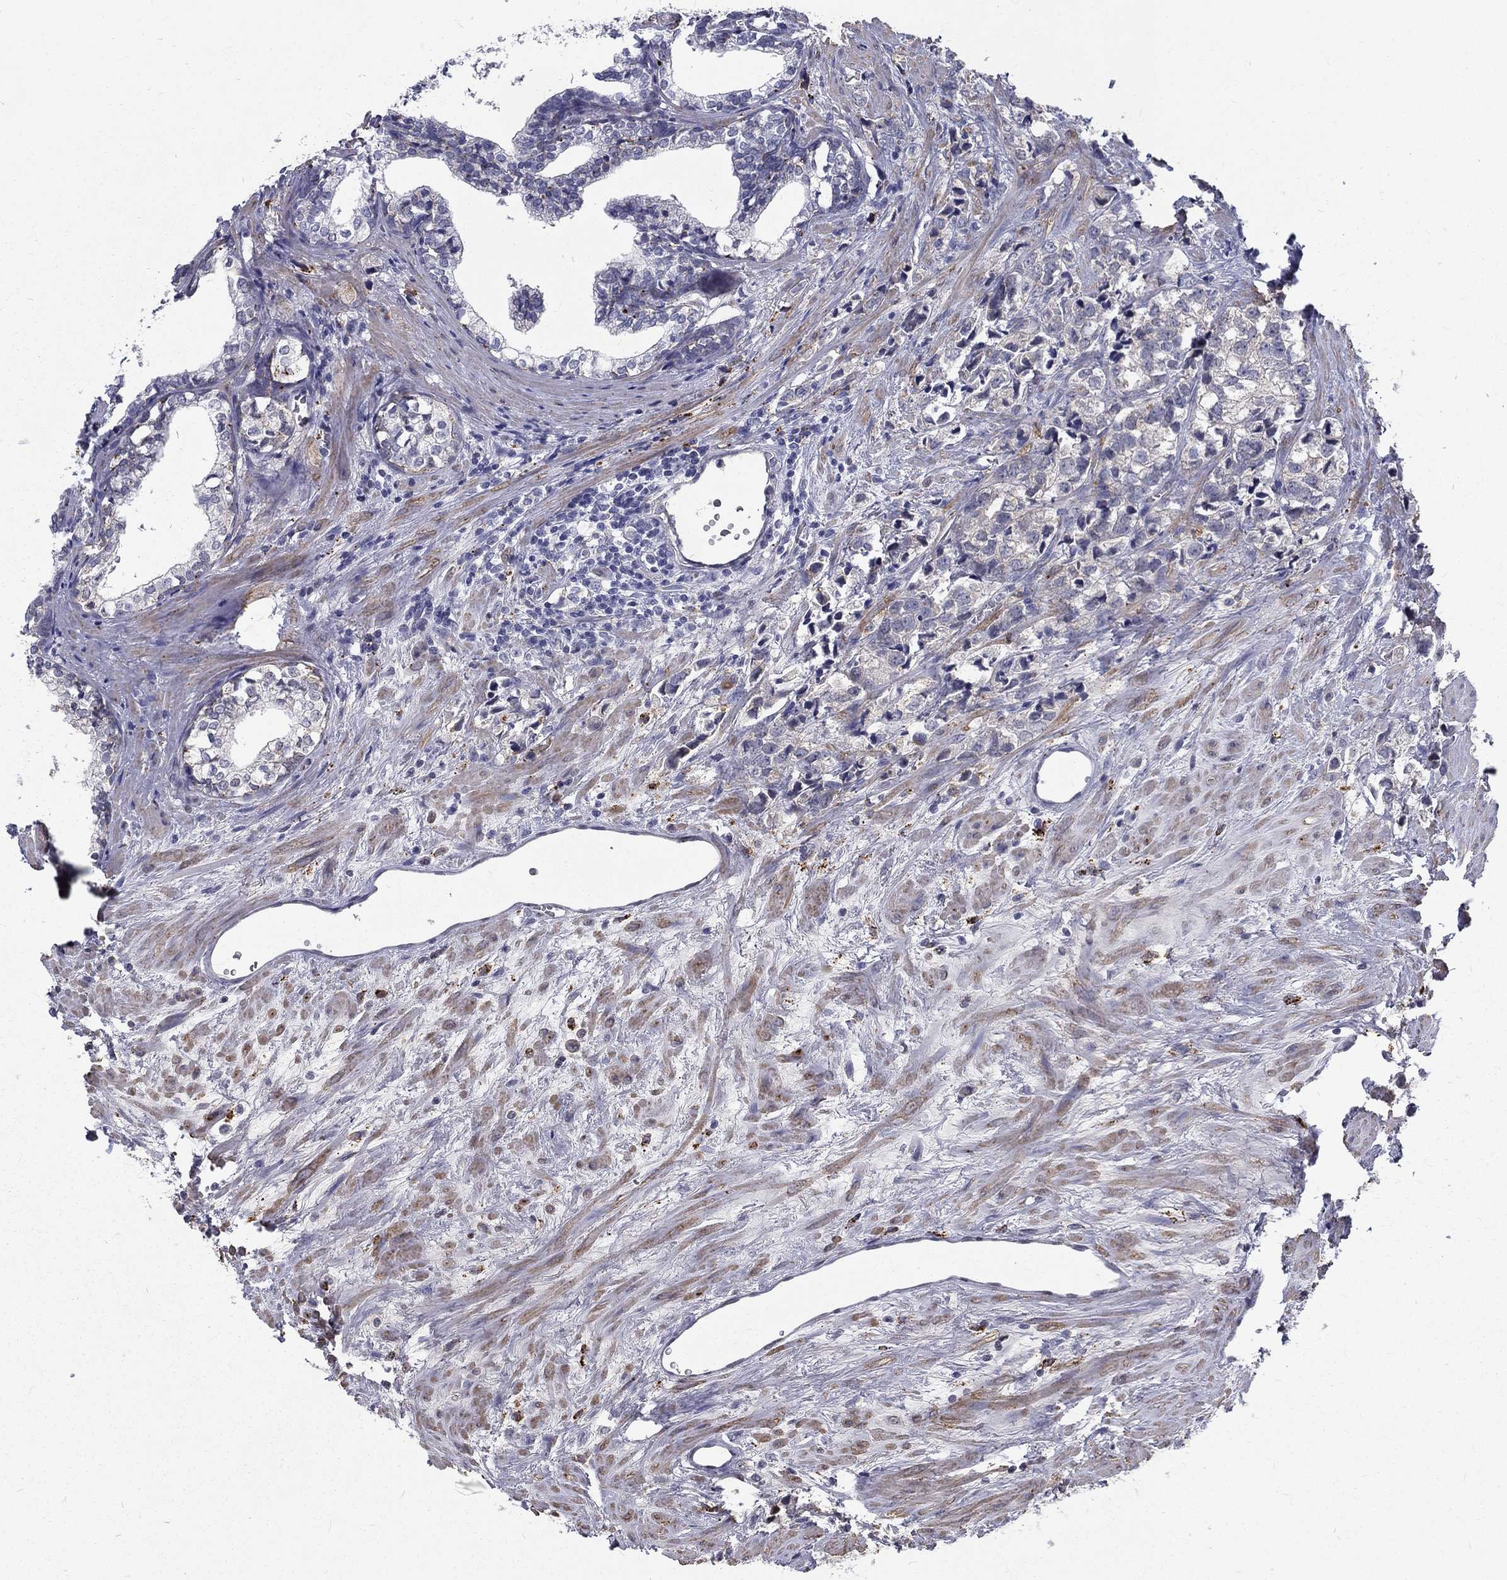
{"staining": {"intensity": "strong", "quantity": "<25%", "location": "cytoplasmic/membranous"}, "tissue": "prostate cancer", "cell_type": "Tumor cells", "image_type": "cancer", "snomed": [{"axis": "morphology", "description": "Adenocarcinoma, NOS"}, {"axis": "topography", "description": "Prostate and seminal vesicle, NOS"}], "caption": "Protein expression analysis of human prostate adenocarcinoma reveals strong cytoplasmic/membranous staining in approximately <25% of tumor cells.", "gene": "EPDR1", "patient": {"sex": "male", "age": 63}}